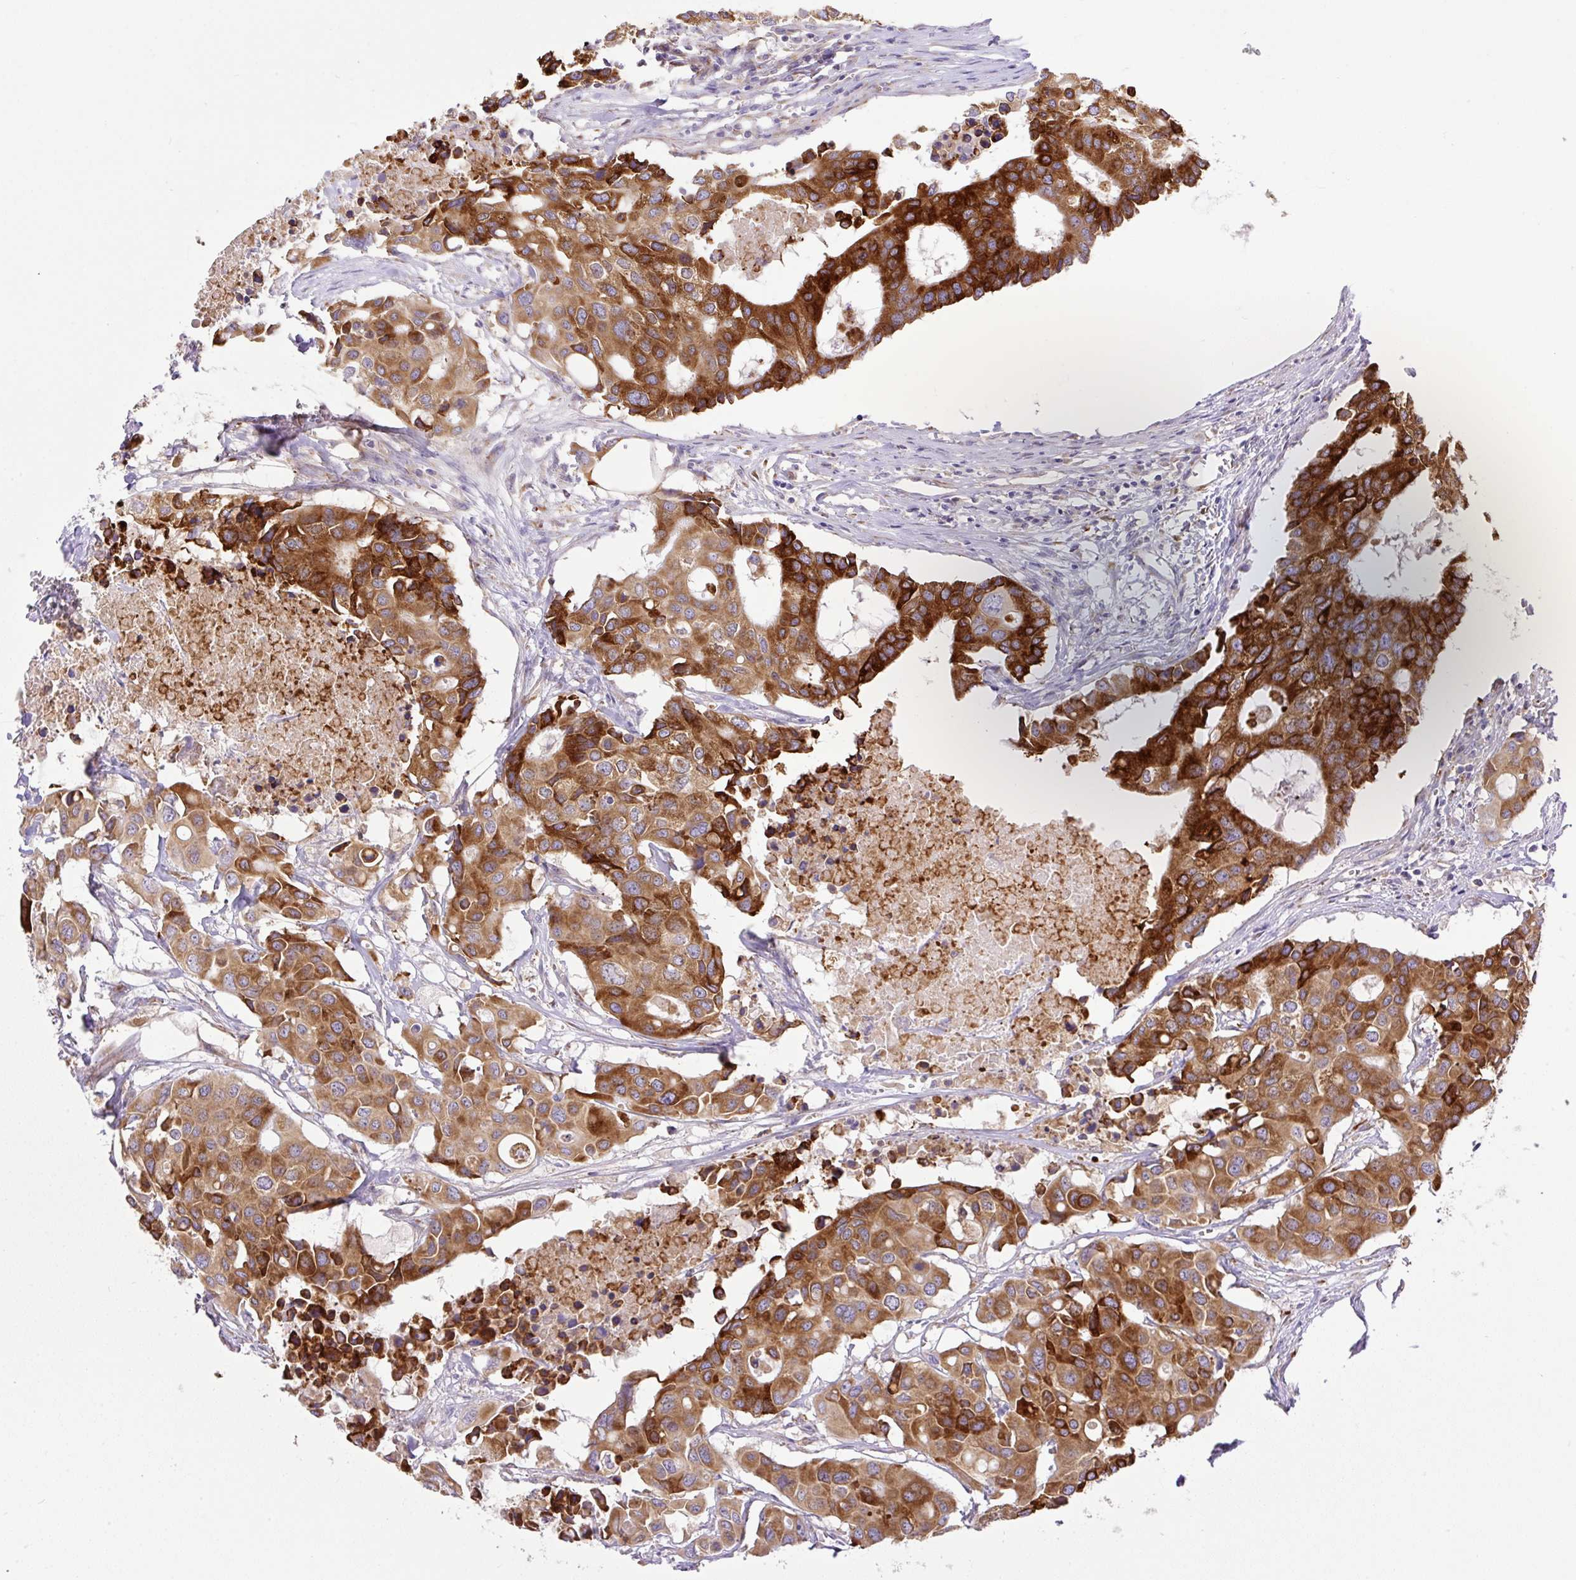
{"staining": {"intensity": "strong", "quantity": ">75%", "location": "cytoplasmic/membranous"}, "tissue": "colorectal cancer", "cell_type": "Tumor cells", "image_type": "cancer", "snomed": [{"axis": "morphology", "description": "Adenocarcinoma, NOS"}, {"axis": "topography", "description": "Colon"}], "caption": "Tumor cells reveal high levels of strong cytoplasmic/membranous staining in approximately >75% of cells in human adenocarcinoma (colorectal).", "gene": "POFUT1", "patient": {"sex": "male", "age": 77}}